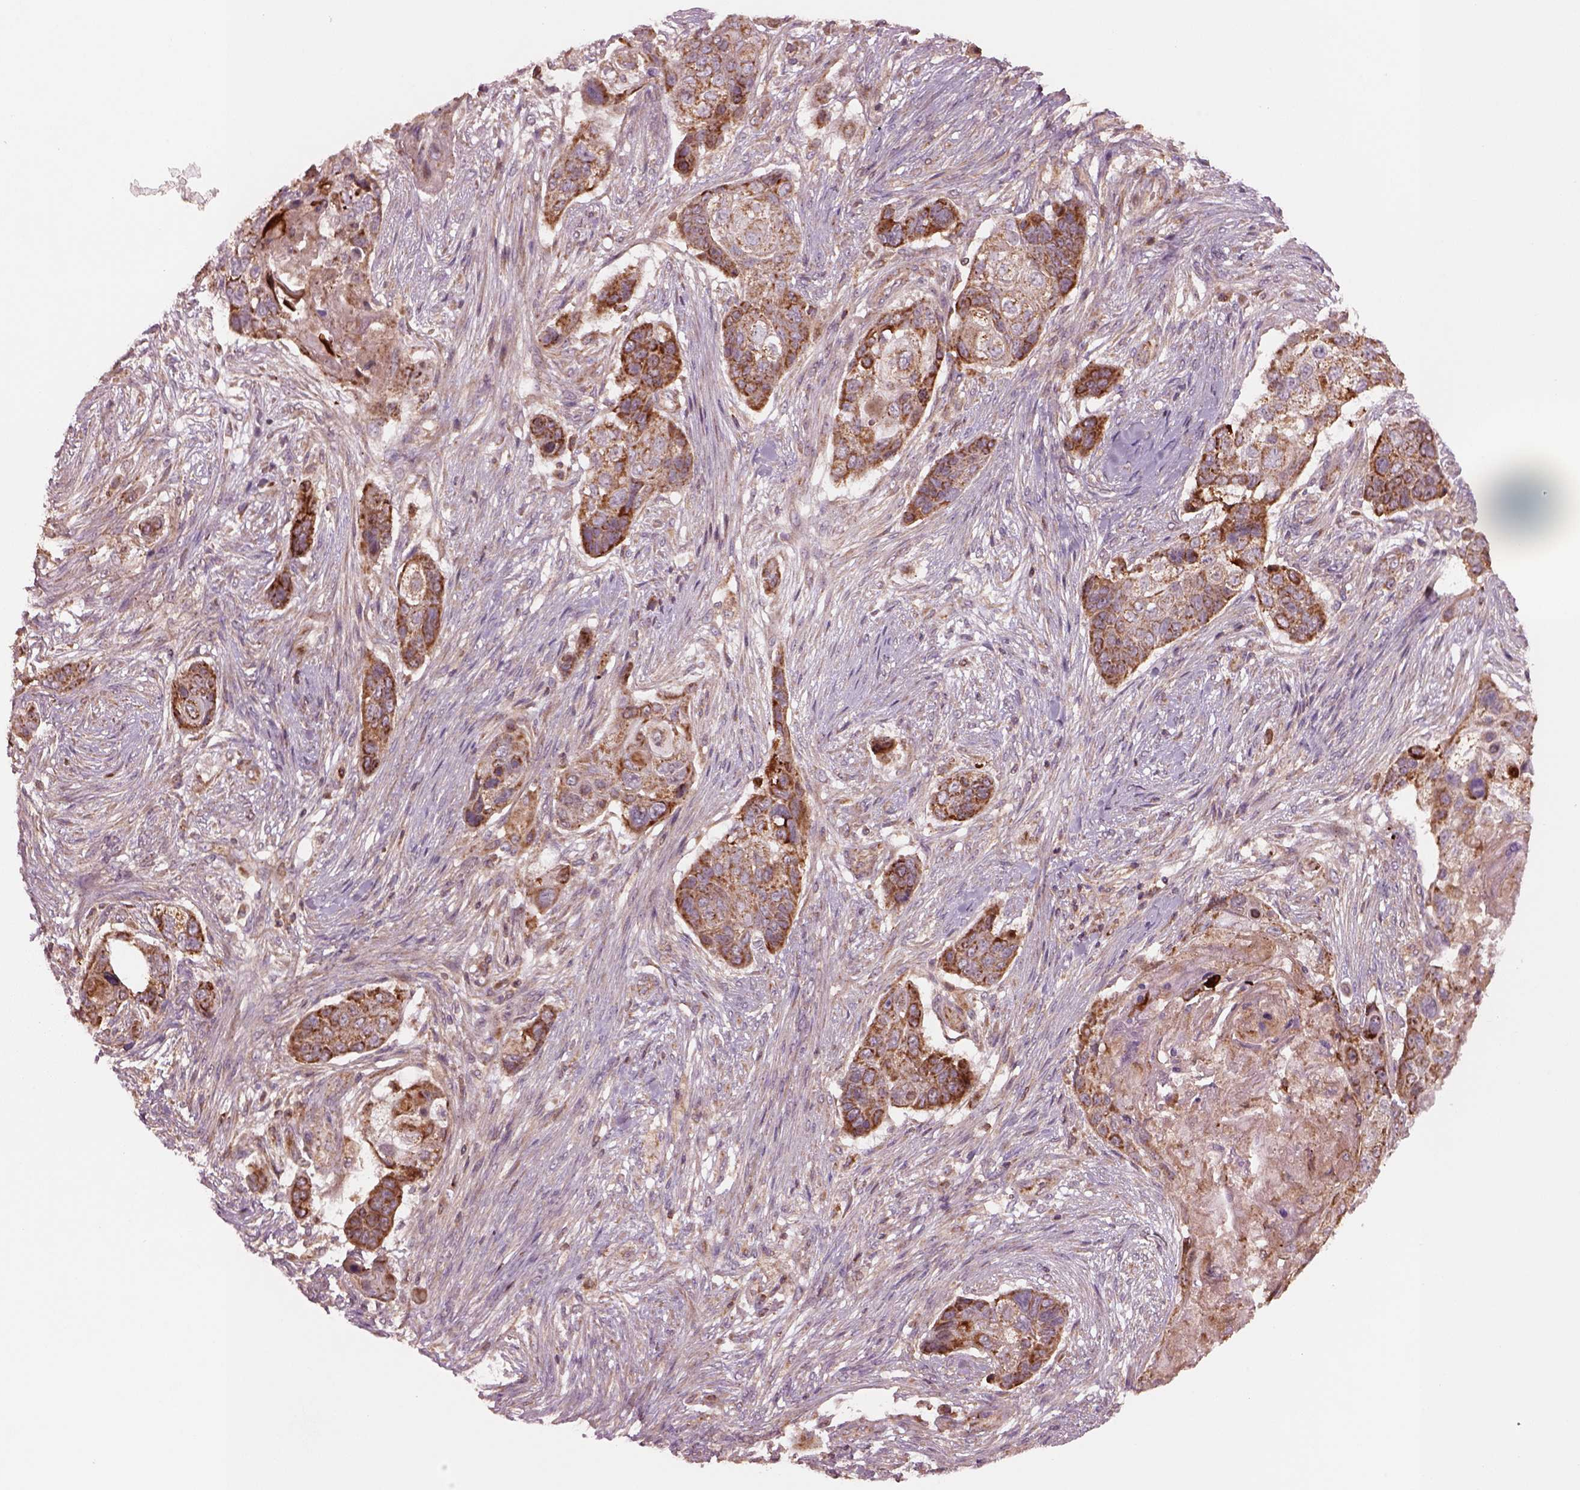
{"staining": {"intensity": "moderate", "quantity": ">75%", "location": "cytoplasmic/membranous"}, "tissue": "lung cancer", "cell_type": "Tumor cells", "image_type": "cancer", "snomed": [{"axis": "morphology", "description": "Squamous cell carcinoma, NOS"}, {"axis": "topography", "description": "Lung"}], "caption": "DAB immunohistochemical staining of lung cancer displays moderate cytoplasmic/membranous protein expression in about >75% of tumor cells.", "gene": "SLC25A5", "patient": {"sex": "male", "age": 69}}